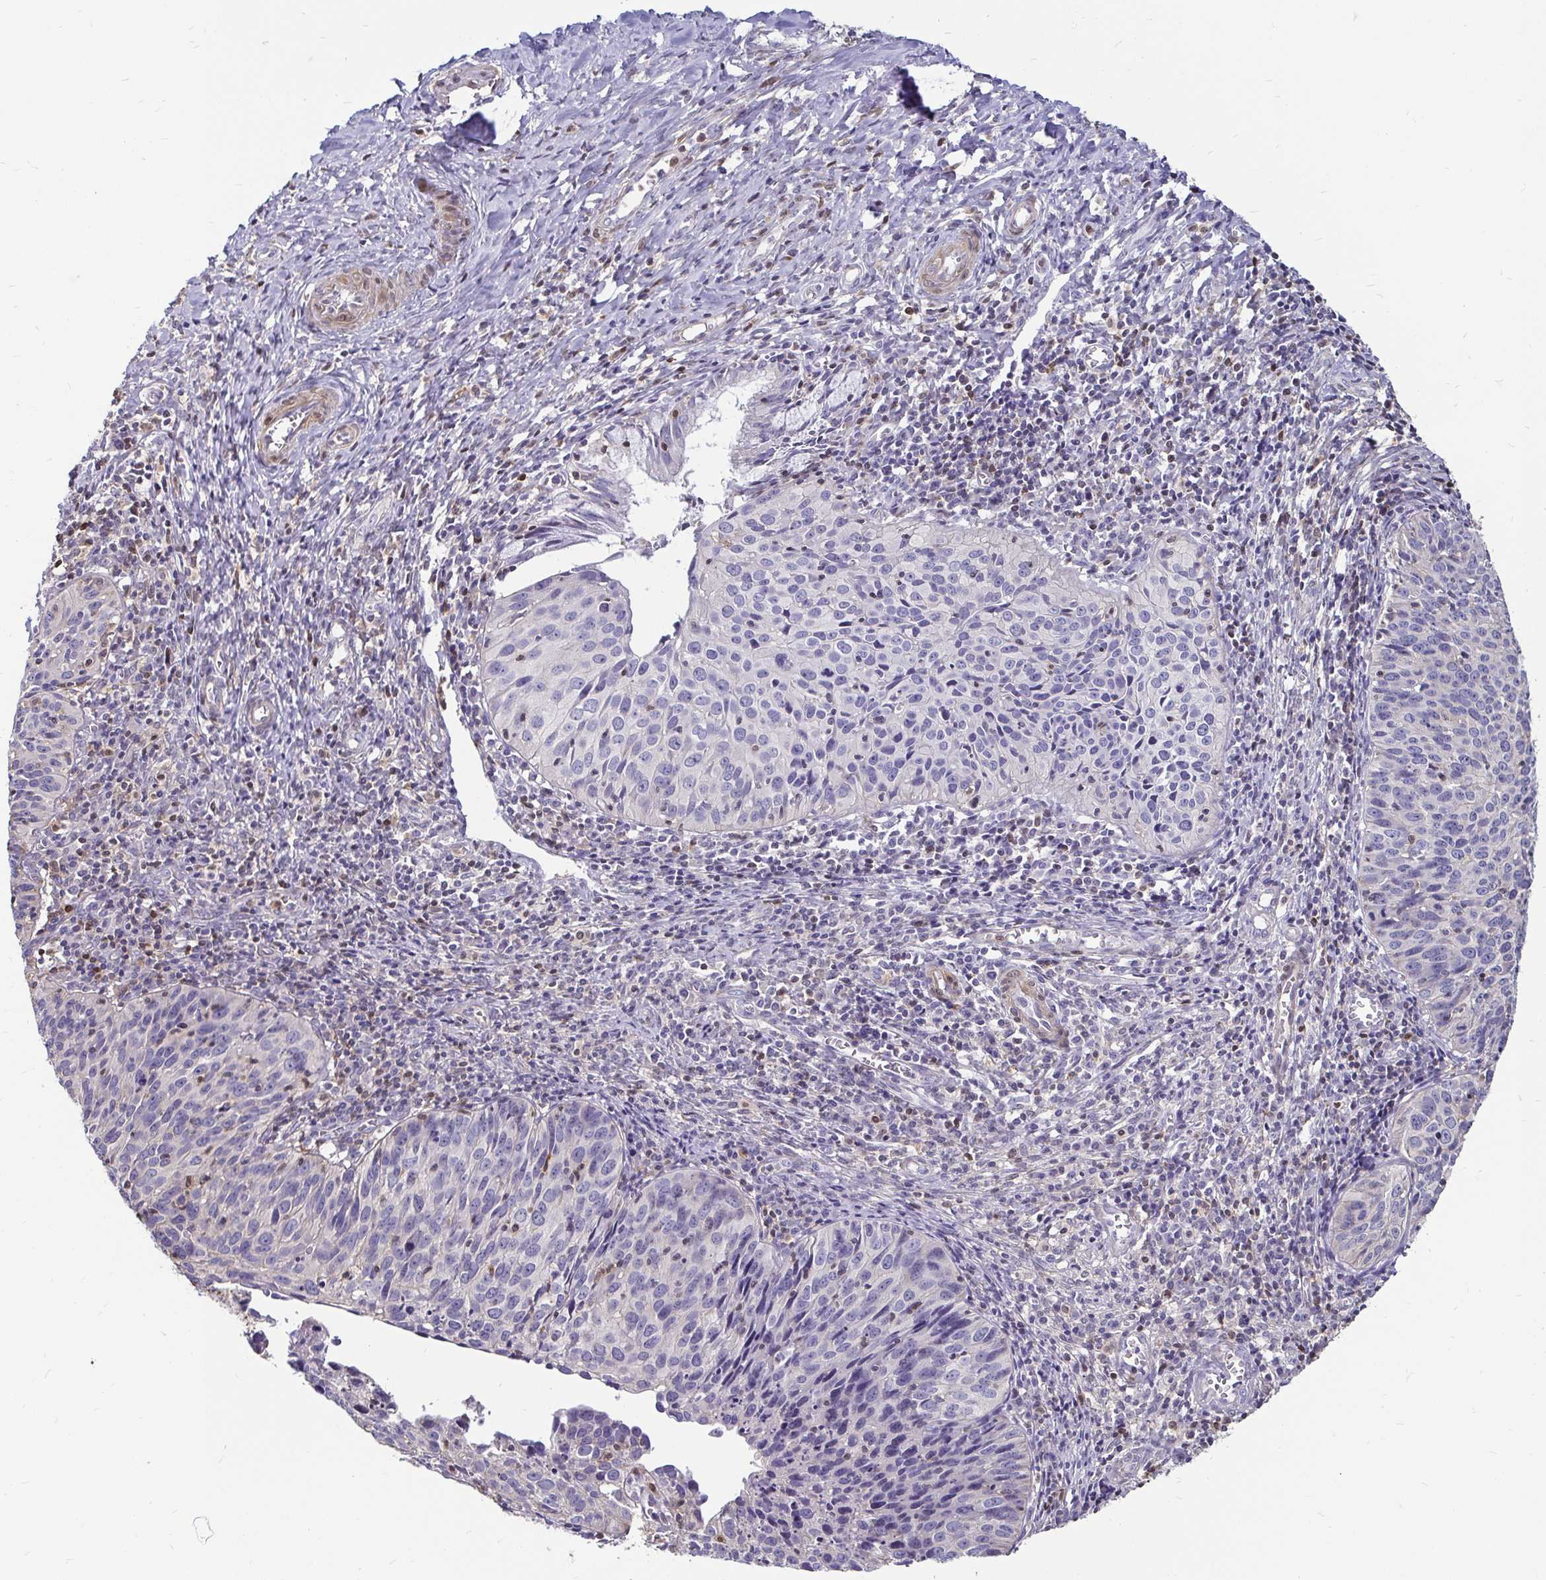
{"staining": {"intensity": "negative", "quantity": "none", "location": "none"}, "tissue": "cervical cancer", "cell_type": "Tumor cells", "image_type": "cancer", "snomed": [{"axis": "morphology", "description": "Squamous cell carcinoma, NOS"}, {"axis": "topography", "description": "Cervix"}], "caption": "DAB immunohistochemical staining of human cervical squamous cell carcinoma displays no significant expression in tumor cells.", "gene": "ZFP1", "patient": {"sex": "female", "age": 31}}